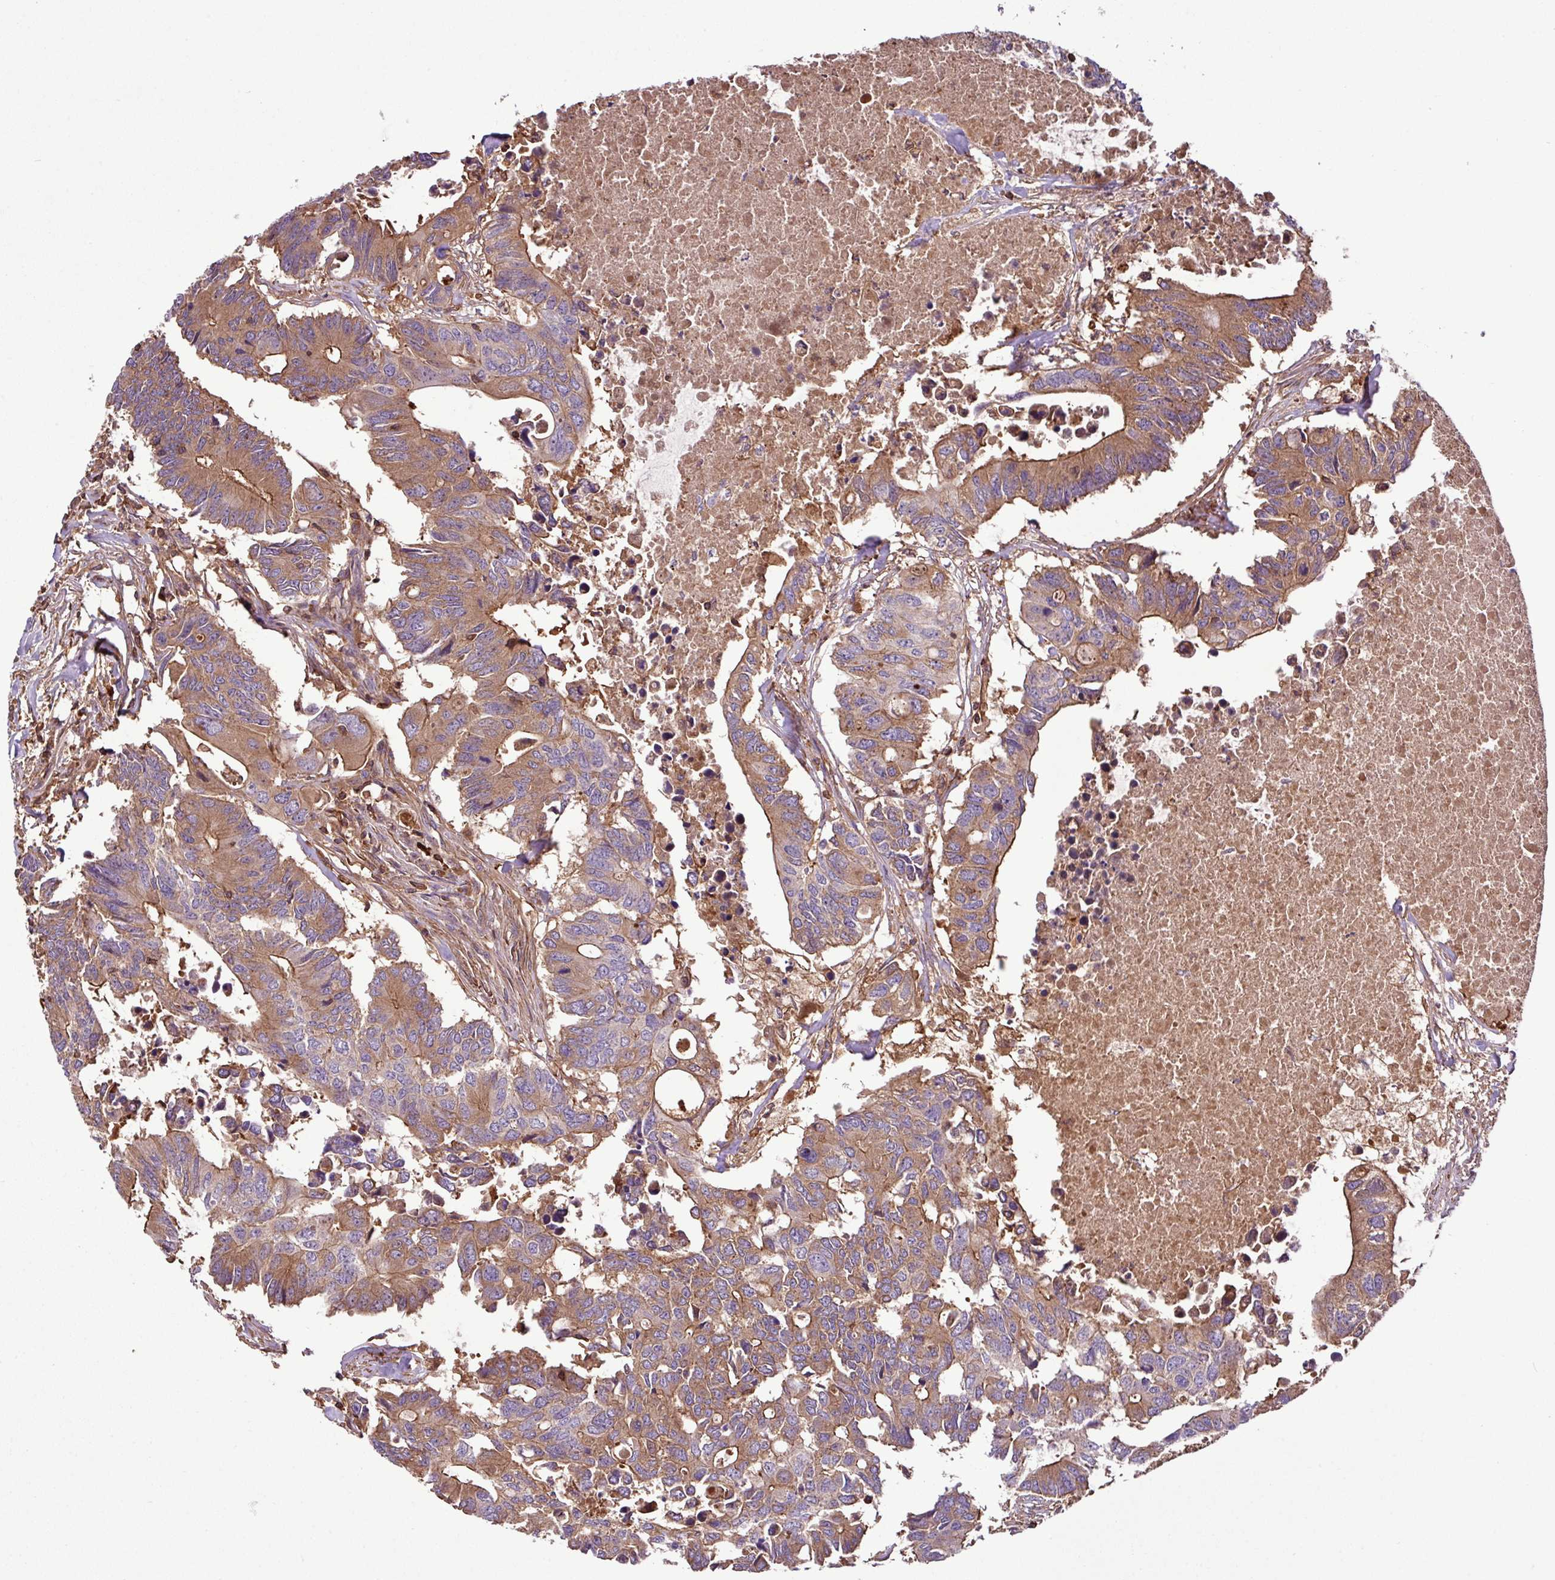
{"staining": {"intensity": "moderate", "quantity": ">75%", "location": "cytoplasmic/membranous"}, "tissue": "colorectal cancer", "cell_type": "Tumor cells", "image_type": "cancer", "snomed": [{"axis": "morphology", "description": "Adenocarcinoma, NOS"}, {"axis": "topography", "description": "Colon"}], "caption": "Human colorectal adenocarcinoma stained with a brown dye exhibits moderate cytoplasmic/membranous positive staining in about >75% of tumor cells.", "gene": "ZNF266", "patient": {"sex": "male", "age": 71}}